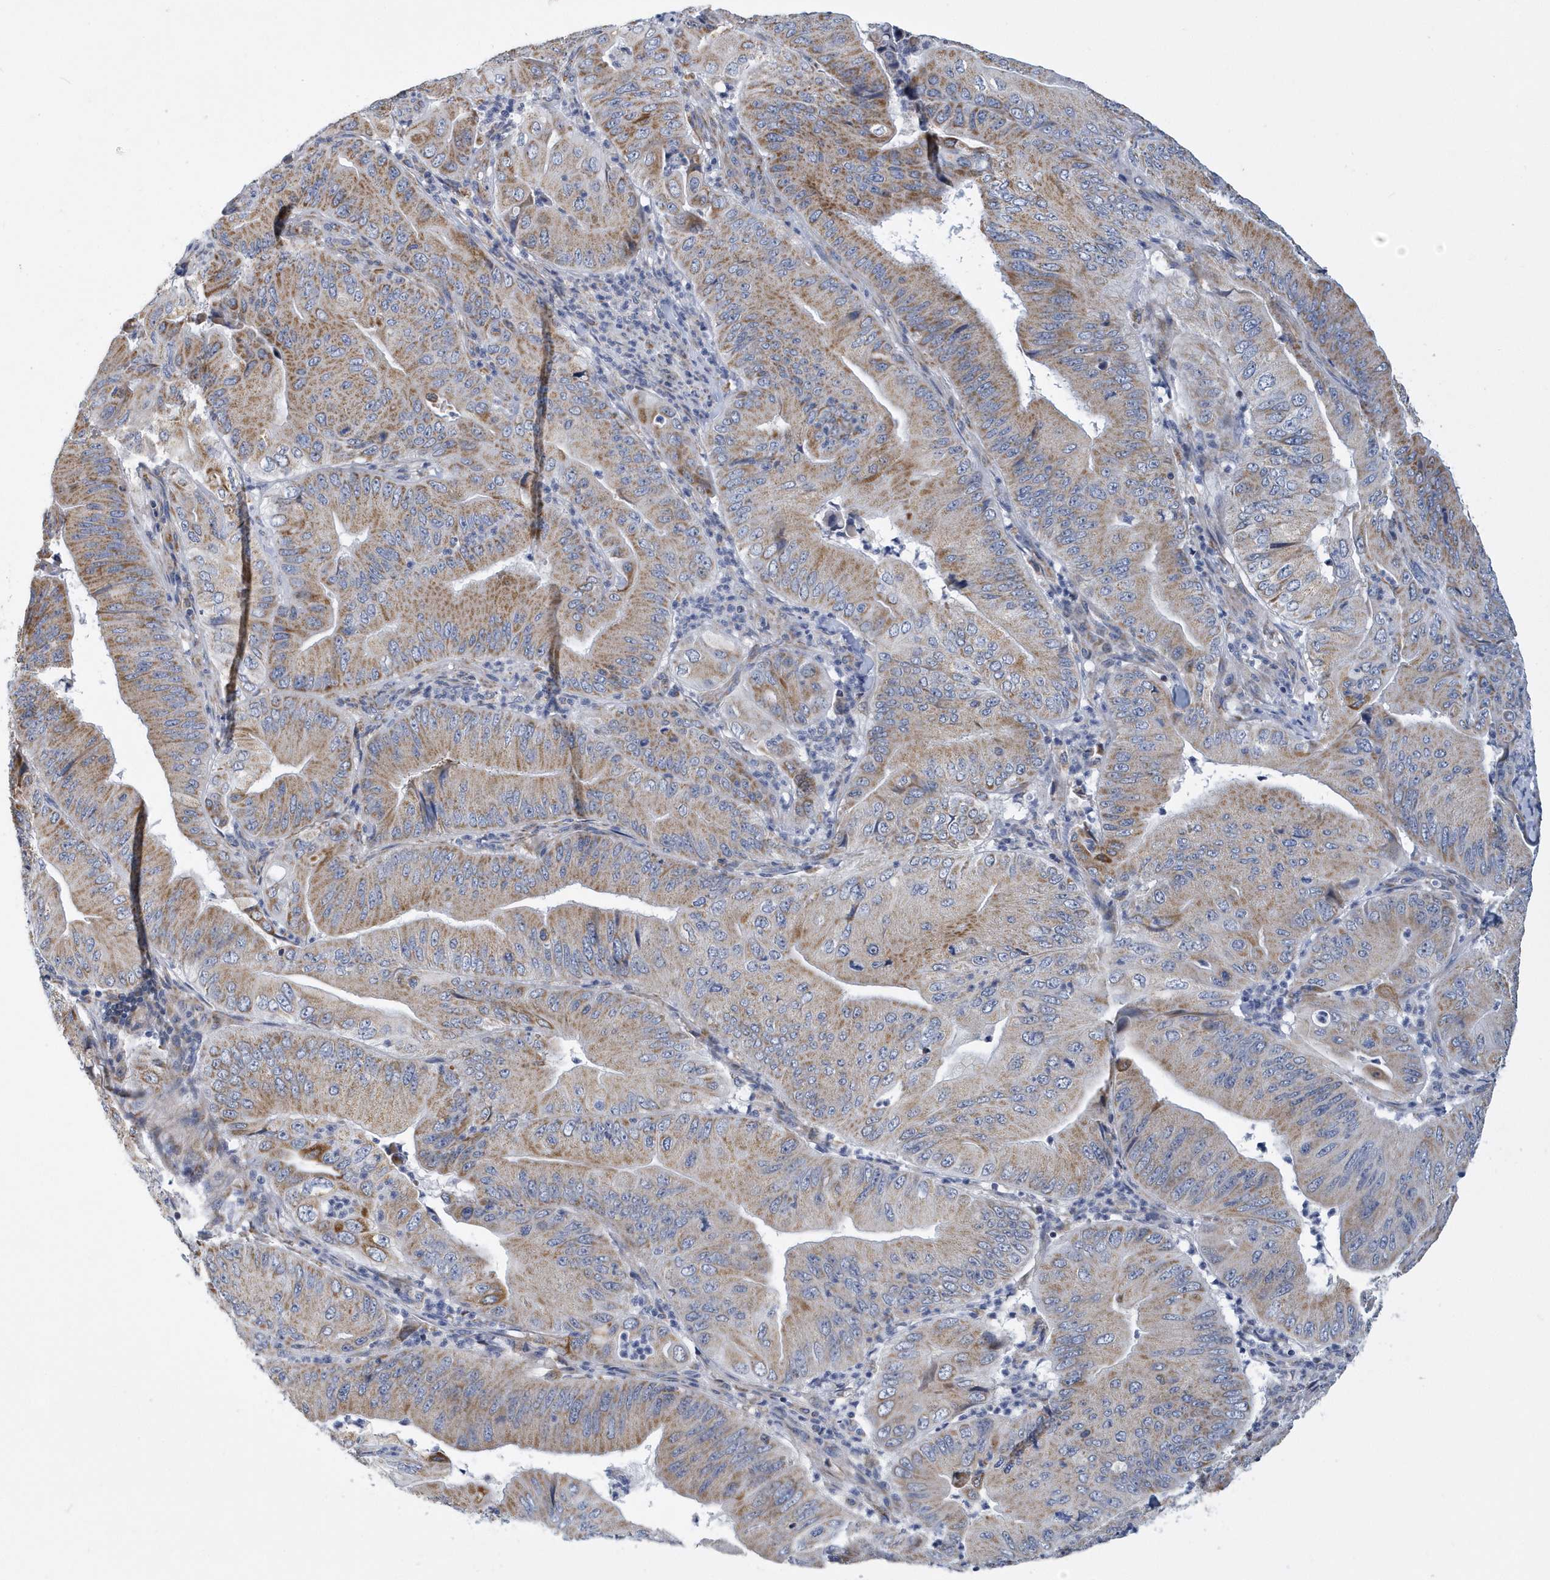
{"staining": {"intensity": "moderate", "quantity": ">75%", "location": "cytoplasmic/membranous"}, "tissue": "pancreatic cancer", "cell_type": "Tumor cells", "image_type": "cancer", "snomed": [{"axis": "morphology", "description": "Adenocarcinoma, NOS"}, {"axis": "topography", "description": "Pancreas"}], "caption": "IHC of human pancreatic cancer displays medium levels of moderate cytoplasmic/membranous staining in about >75% of tumor cells.", "gene": "VWA5B2", "patient": {"sex": "female", "age": 77}}